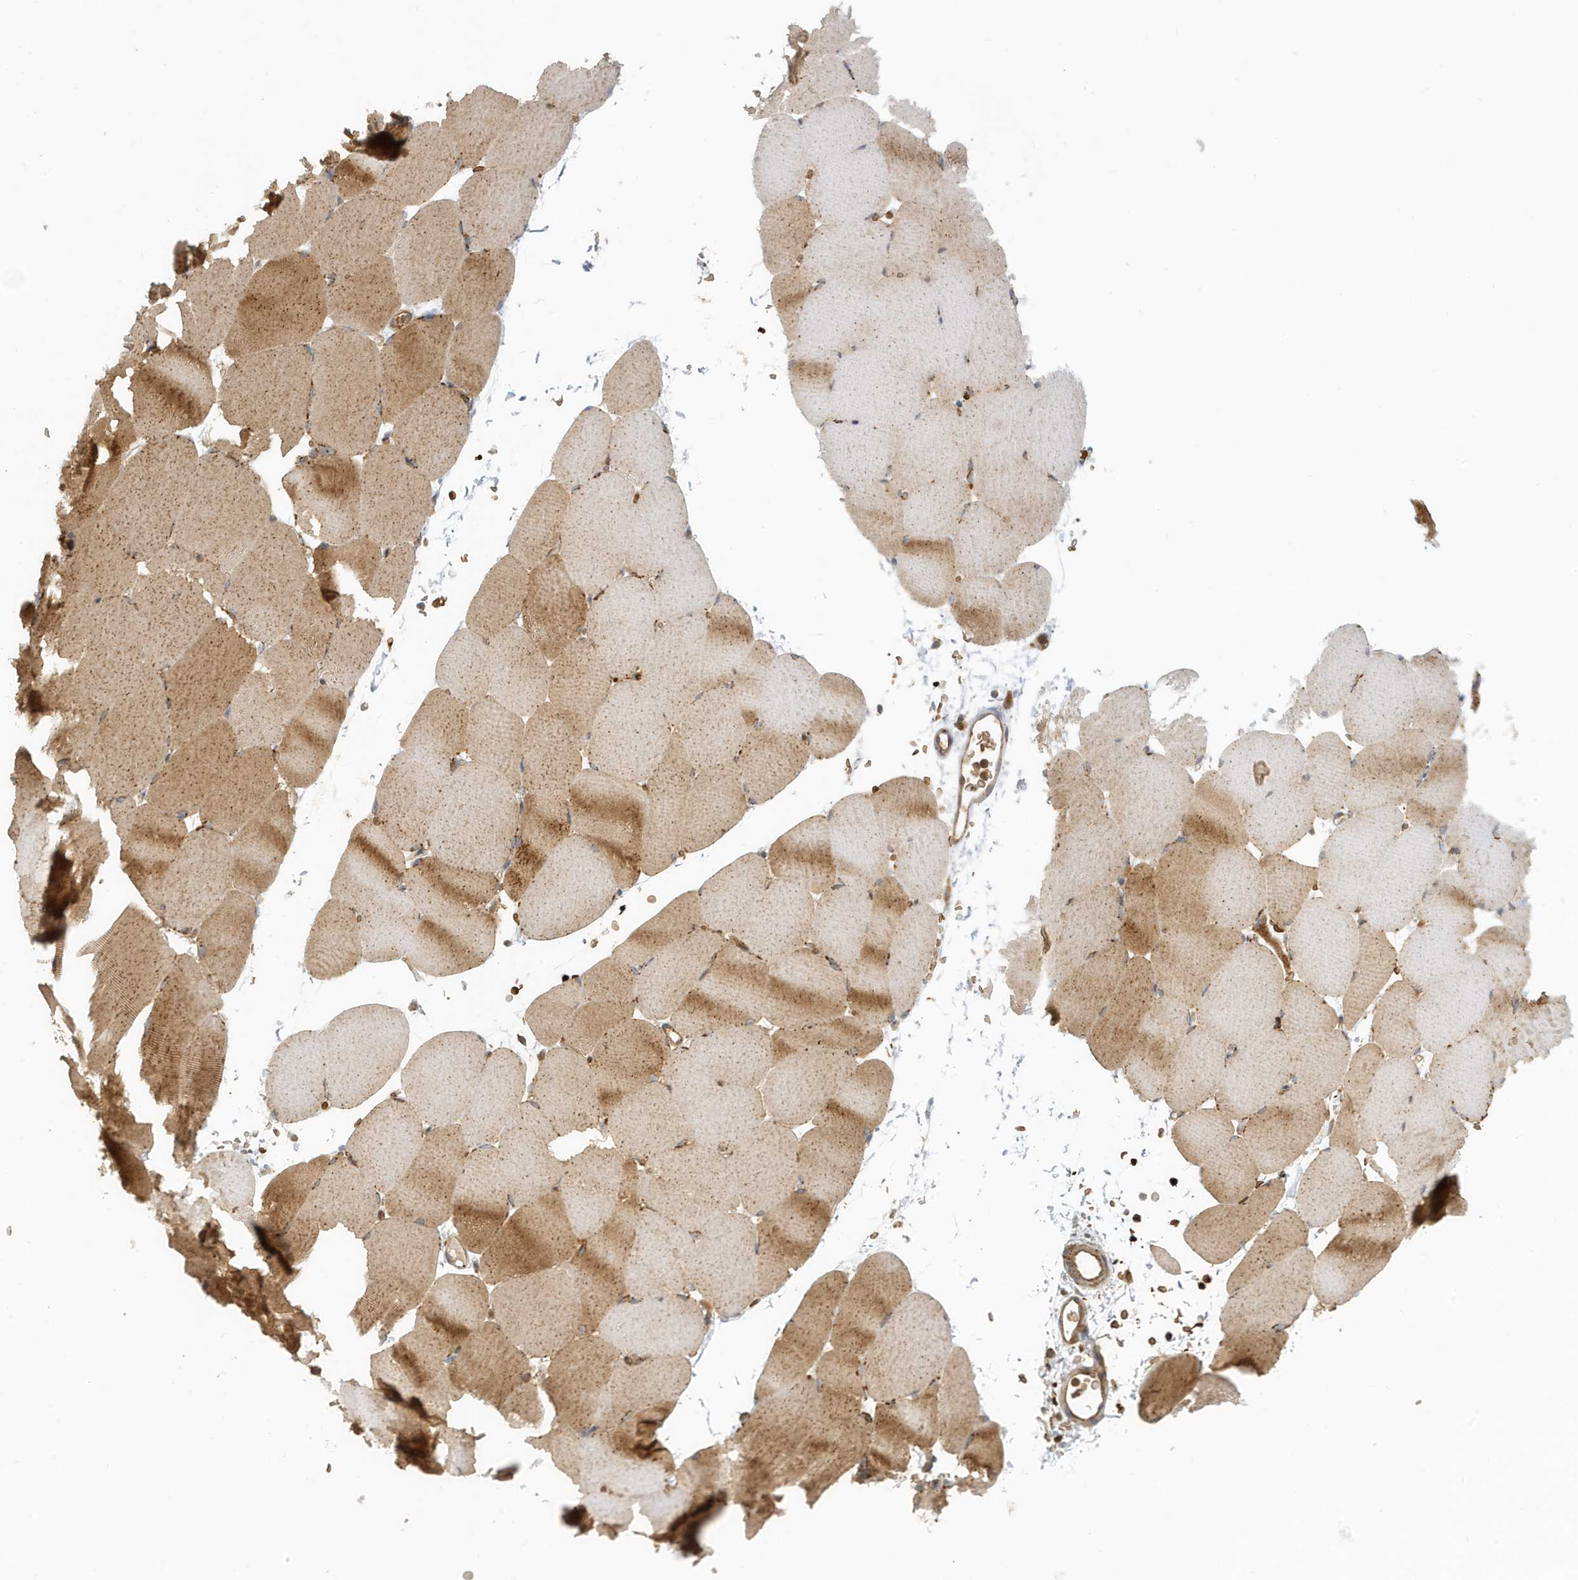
{"staining": {"intensity": "moderate", "quantity": "25%-75%", "location": "cytoplasmic/membranous"}, "tissue": "skeletal muscle", "cell_type": "Myocytes", "image_type": "normal", "snomed": [{"axis": "morphology", "description": "Normal tissue, NOS"}, {"axis": "topography", "description": "Skeletal muscle"}, {"axis": "topography", "description": "Parathyroid gland"}], "caption": "Moderate cytoplasmic/membranous protein positivity is appreciated in approximately 25%-75% of myocytes in skeletal muscle. (Brightfield microscopy of DAB IHC at high magnification).", "gene": "FYCO1", "patient": {"sex": "female", "age": 37}}